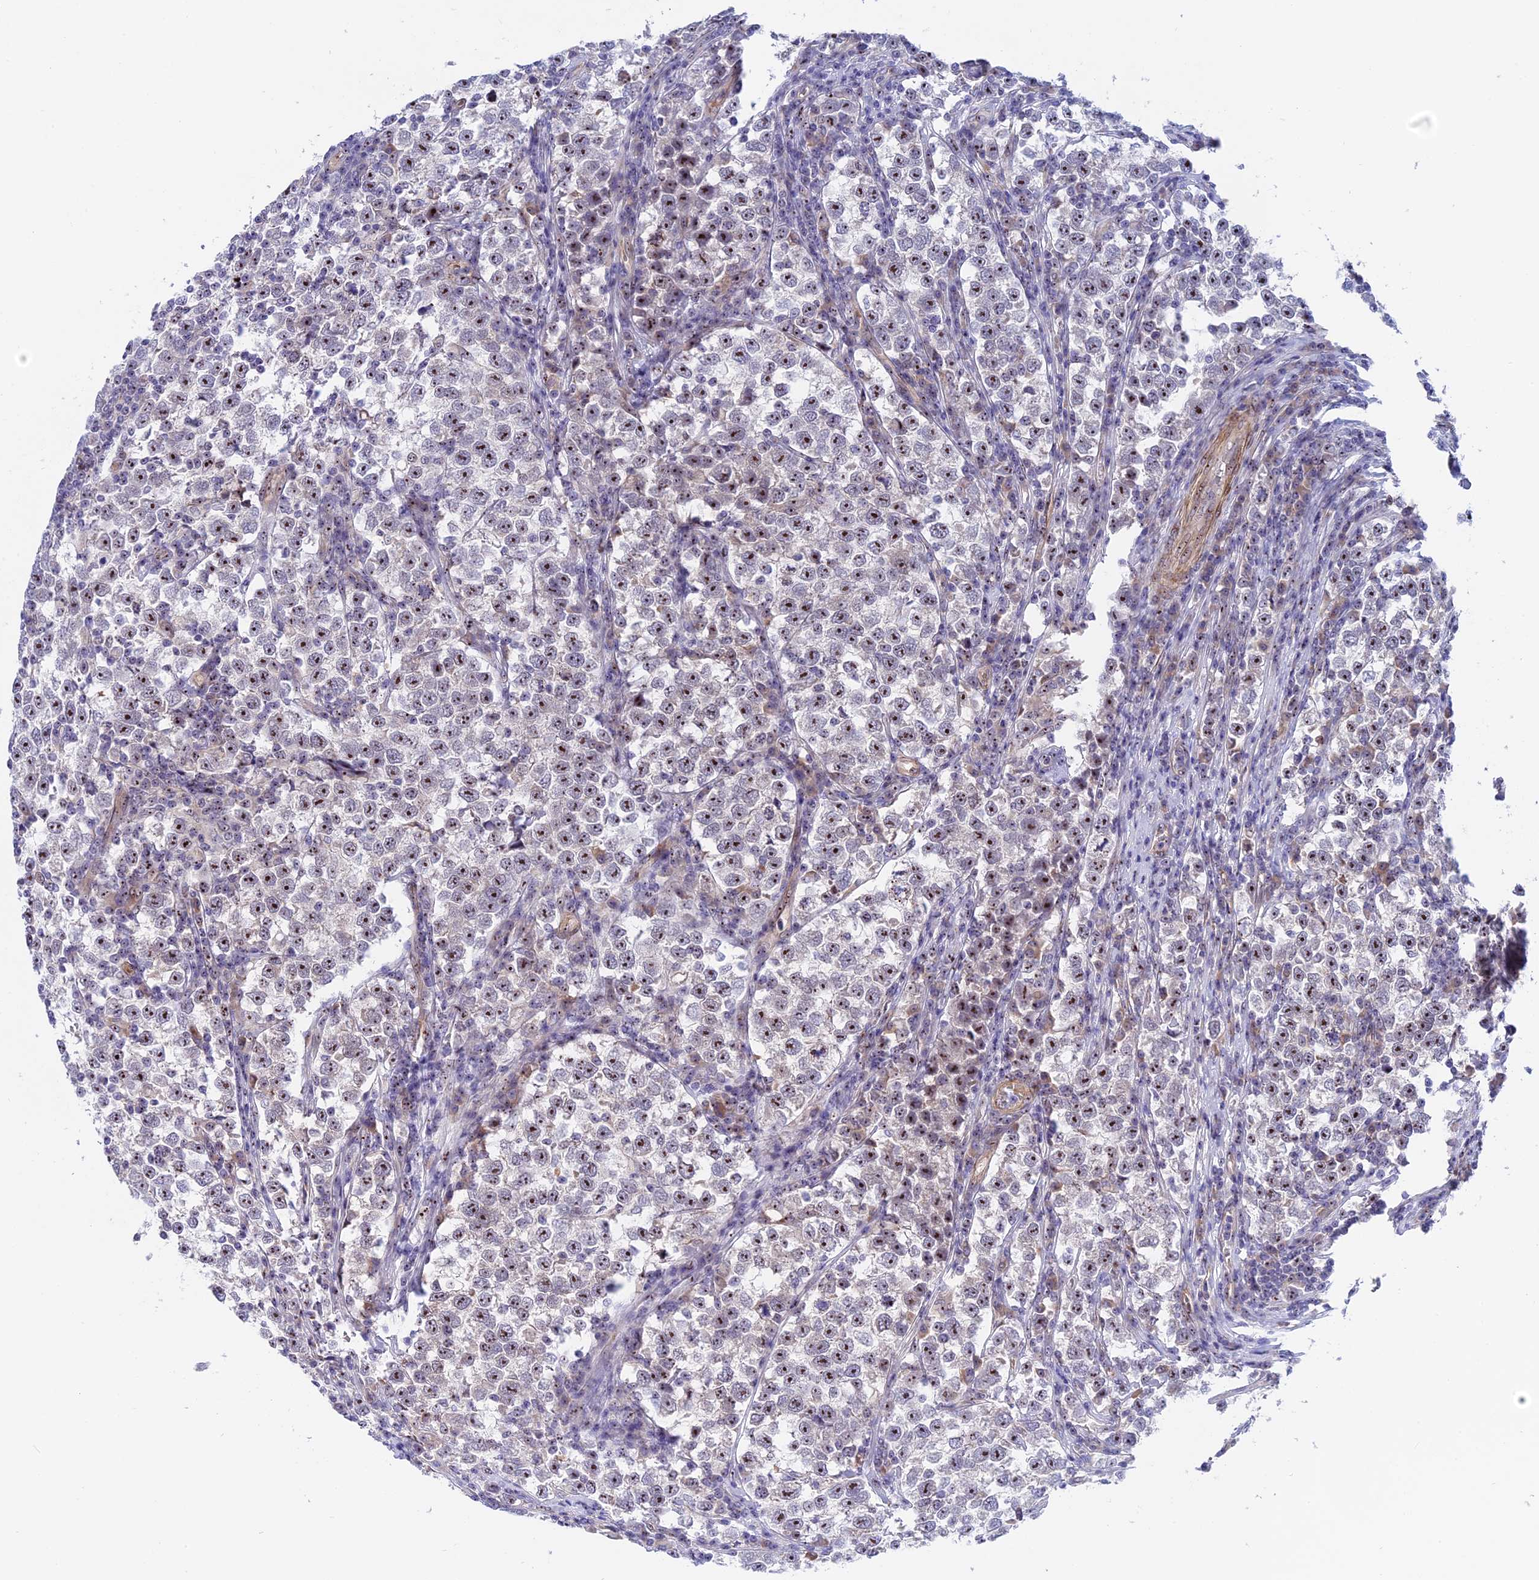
{"staining": {"intensity": "moderate", "quantity": ">75%", "location": "nuclear"}, "tissue": "testis cancer", "cell_type": "Tumor cells", "image_type": "cancer", "snomed": [{"axis": "morphology", "description": "Normal tissue, NOS"}, {"axis": "morphology", "description": "Seminoma, NOS"}, {"axis": "topography", "description": "Testis"}], "caption": "Immunohistochemistry (IHC) photomicrograph of human testis cancer (seminoma) stained for a protein (brown), which exhibits medium levels of moderate nuclear staining in about >75% of tumor cells.", "gene": "DBNDD1", "patient": {"sex": "male", "age": 43}}